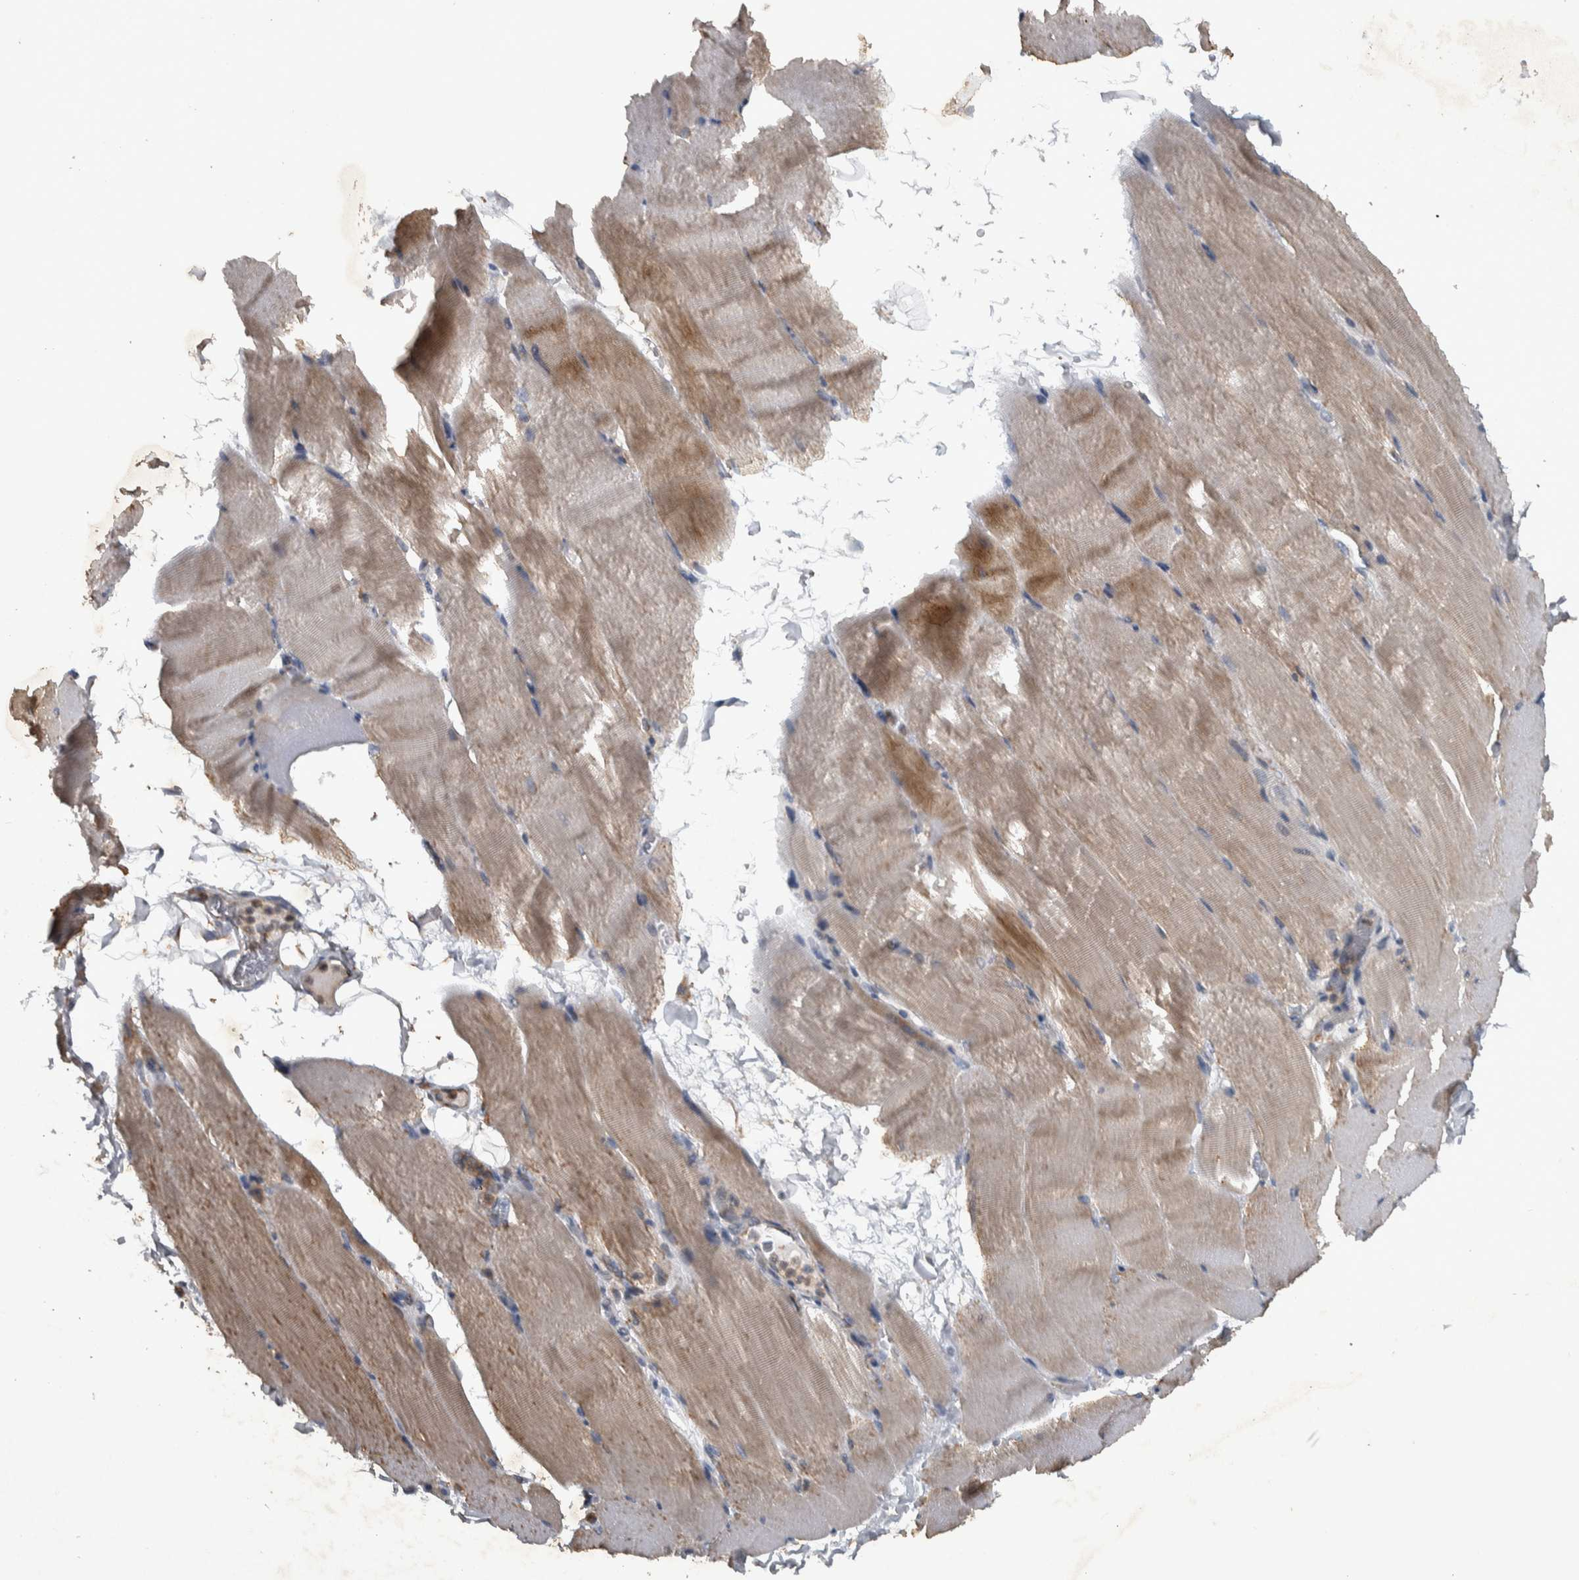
{"staining": {"intensity": "weak", "quantity": ">75%", "location": "cytoplasmic/membranous"}, "tissue": "skeletal muscle", "cell_type": "Myocytes", "image_type": "normal", "snomed": [{"axis": "morphology", "description": "Normal tissue, NOS"}, {"axis": "topography", "description": "Skeletal muscle"}, {"axis": "topography", "description": "Parathyroid gland"}], "caption": "Immunohistochemistry (IHC) (DAB (3,3'-diaminobenzidine)) staining of normal human skeletal muscle reveals weak cytoplasmic/membranous protein positivity in approximately >75% of myocytes.", "gene": "NT5C2", "patient": {"sex": "female", "age": 37}}